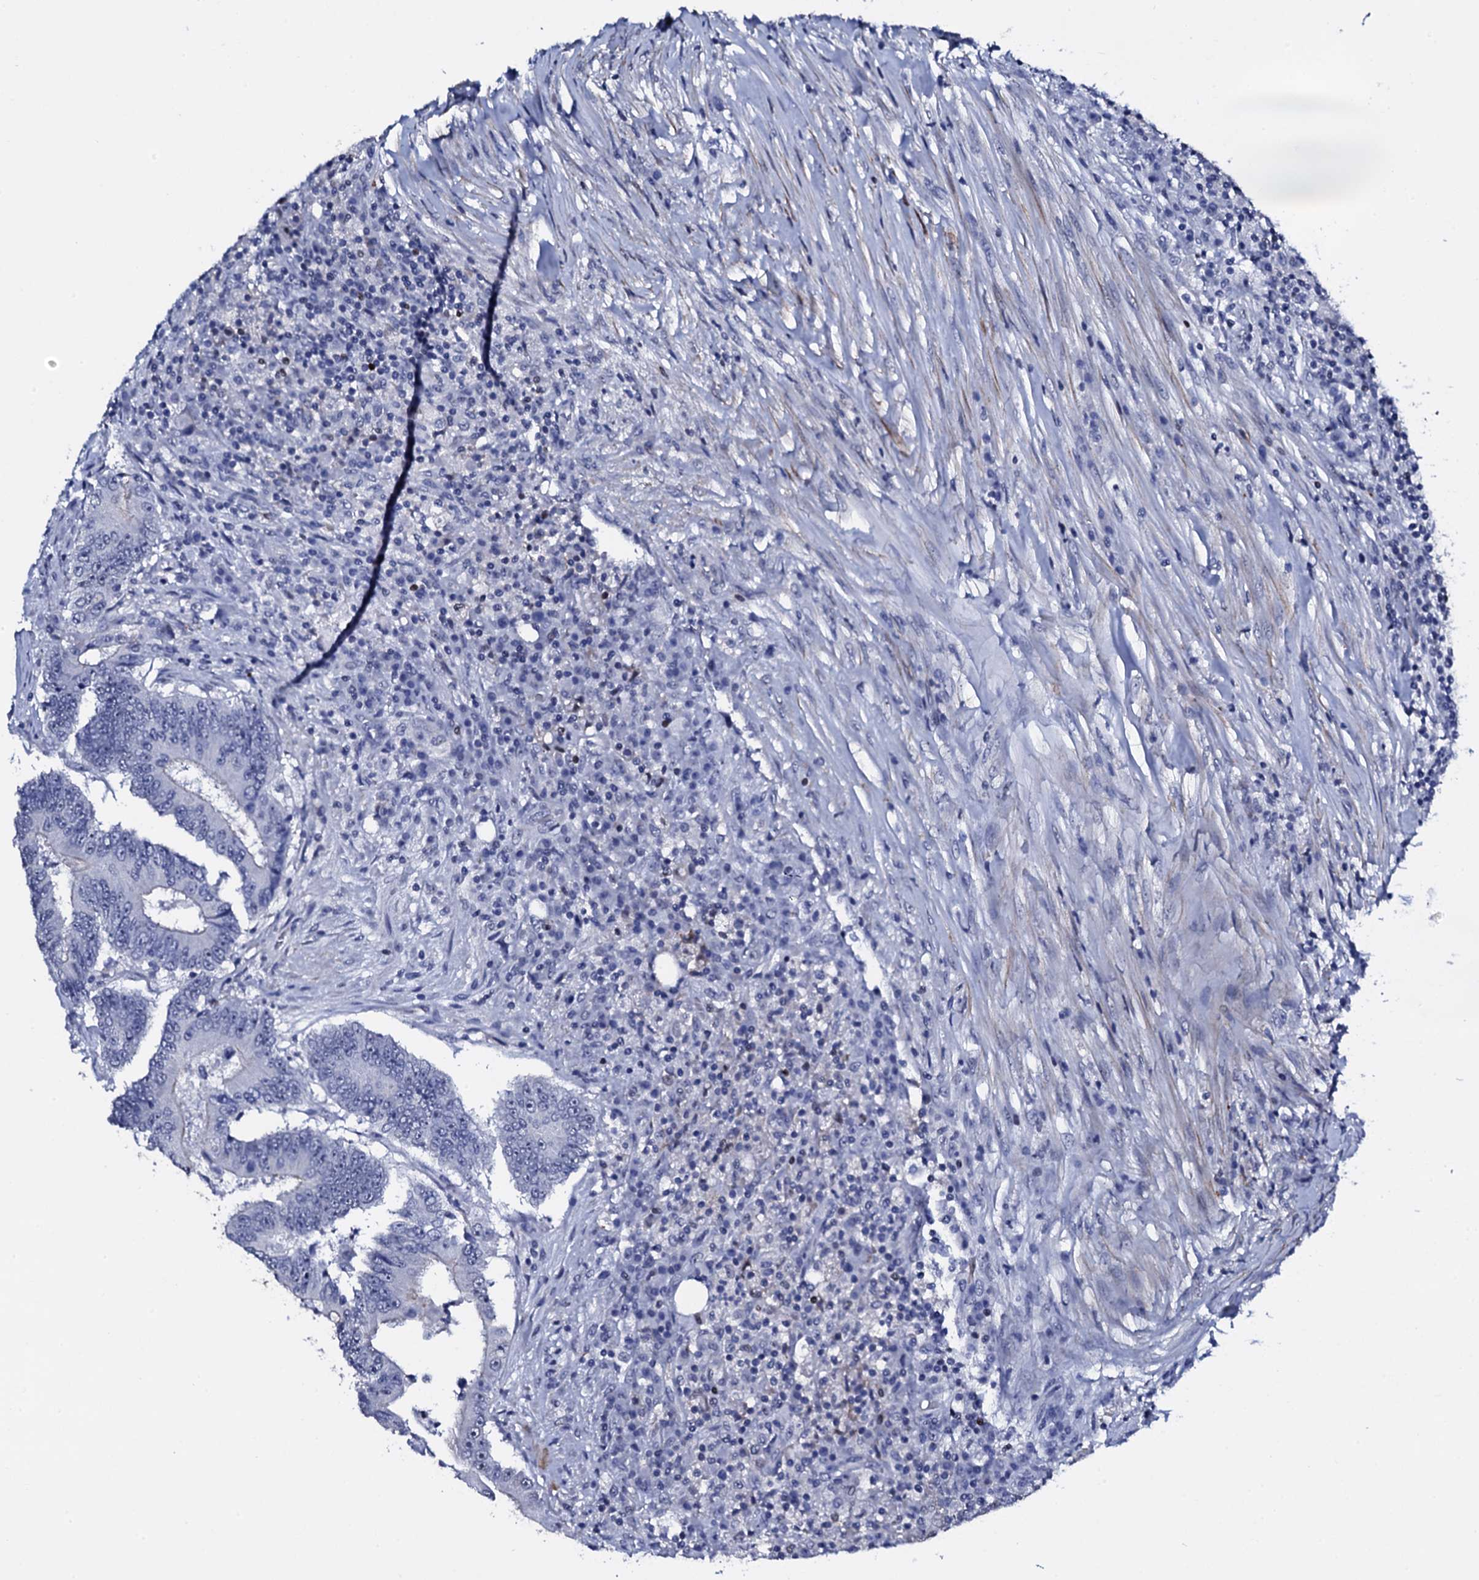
{"staining": {"intensity": "negative", "quantity": "none", "location": "none"}, "tissue": "colorectal cancer", "cell_type": "Tumor cells", "image_type": "cancer", "snomed": [{"axis": "morphology", "description": "Adenocarcinoma, NOS"}, {"axis": "topography", "description": "Colon"}], "caption": "DAB immunohistochemical staining of human colorectal cancer (adenocarcinoma) demonstrates no significant expression in tumor cells.", "gene": "NPM2", "patient": {"sex": "male", "age": 83}}